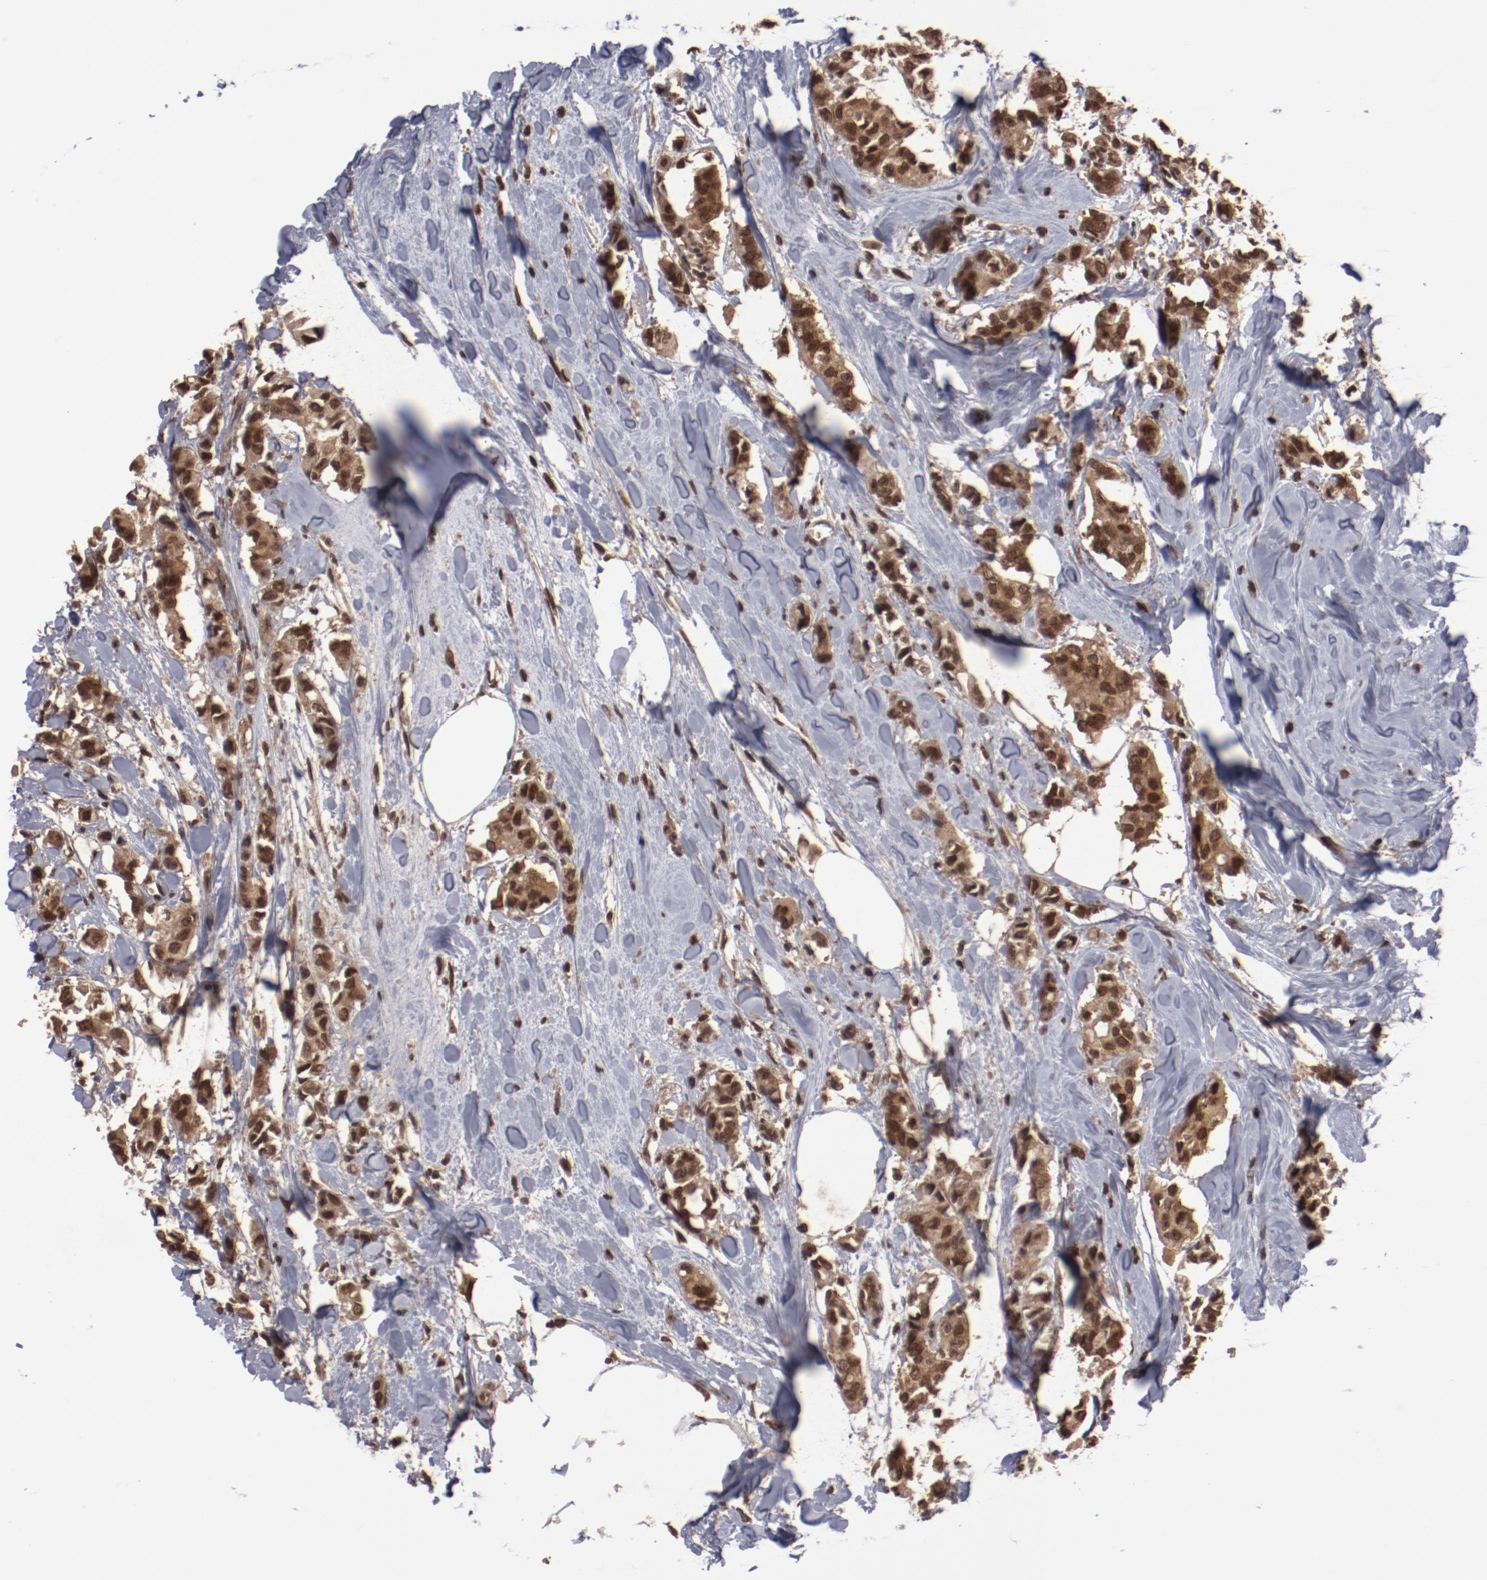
{"staining": {"intensity": "strong", "quantity": ">75%", "location": "cytoplasmic/membranous,nuclear"}, "tissue": "breast cancer", "cell_type": "Tumor cells", "image_type": "cancer", "snomed": [{"axis": "morphology", "description": "Duct carcinoma"}, {"axis": "topography", "description": "Breast"}], "caption": "DAB (3,3'-diaminobenzidine) immunohistochemical staining of invasive ductal carcinoma (breast) exhibits strong cytoplasmic/membranous and nuclear protein staining in about >75% of tumor cells.", "gene": "AKT1", "patient": {"sex": "female", "age": 84}}